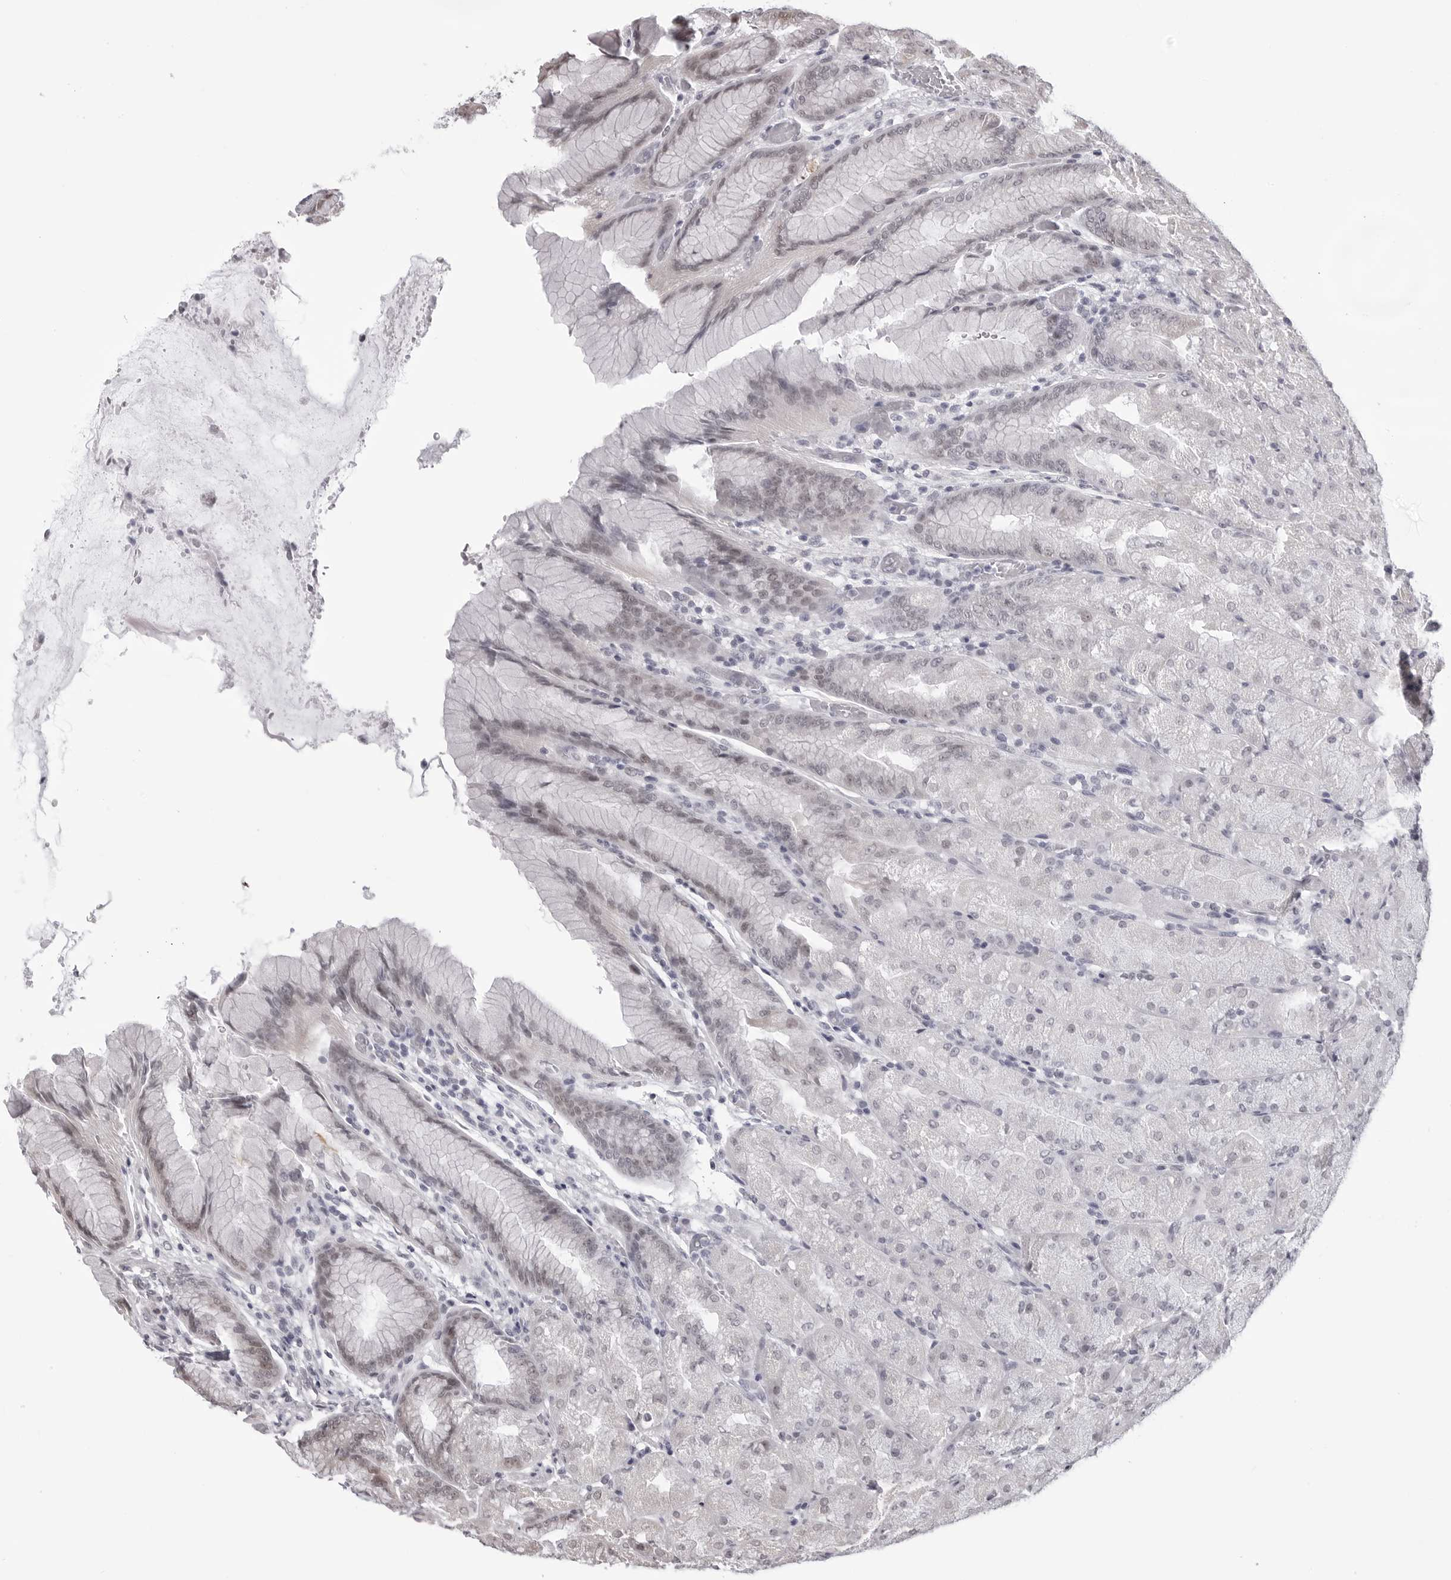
{"staining": {"intensity": "weak", "quantity": "<25%", "location": "nuclear"}, "tissue": "stomach", "cell_type": "Glandular cells", "image_type": "normal", "snomed": [{"axis": "morphology", "description": "Normal tissue, NOS"}, {"axis": "topography", "description": "Stomach, upper"}, {"axis": "topography", "description": "Stomach"}], "caption": "Immunohistochemical staining of normal stomach reveals no significant staining in glandular cells. Nuclei are stained in blue.", "gene": "PHF3", "patient": {"sex": "male", "age": 48}}